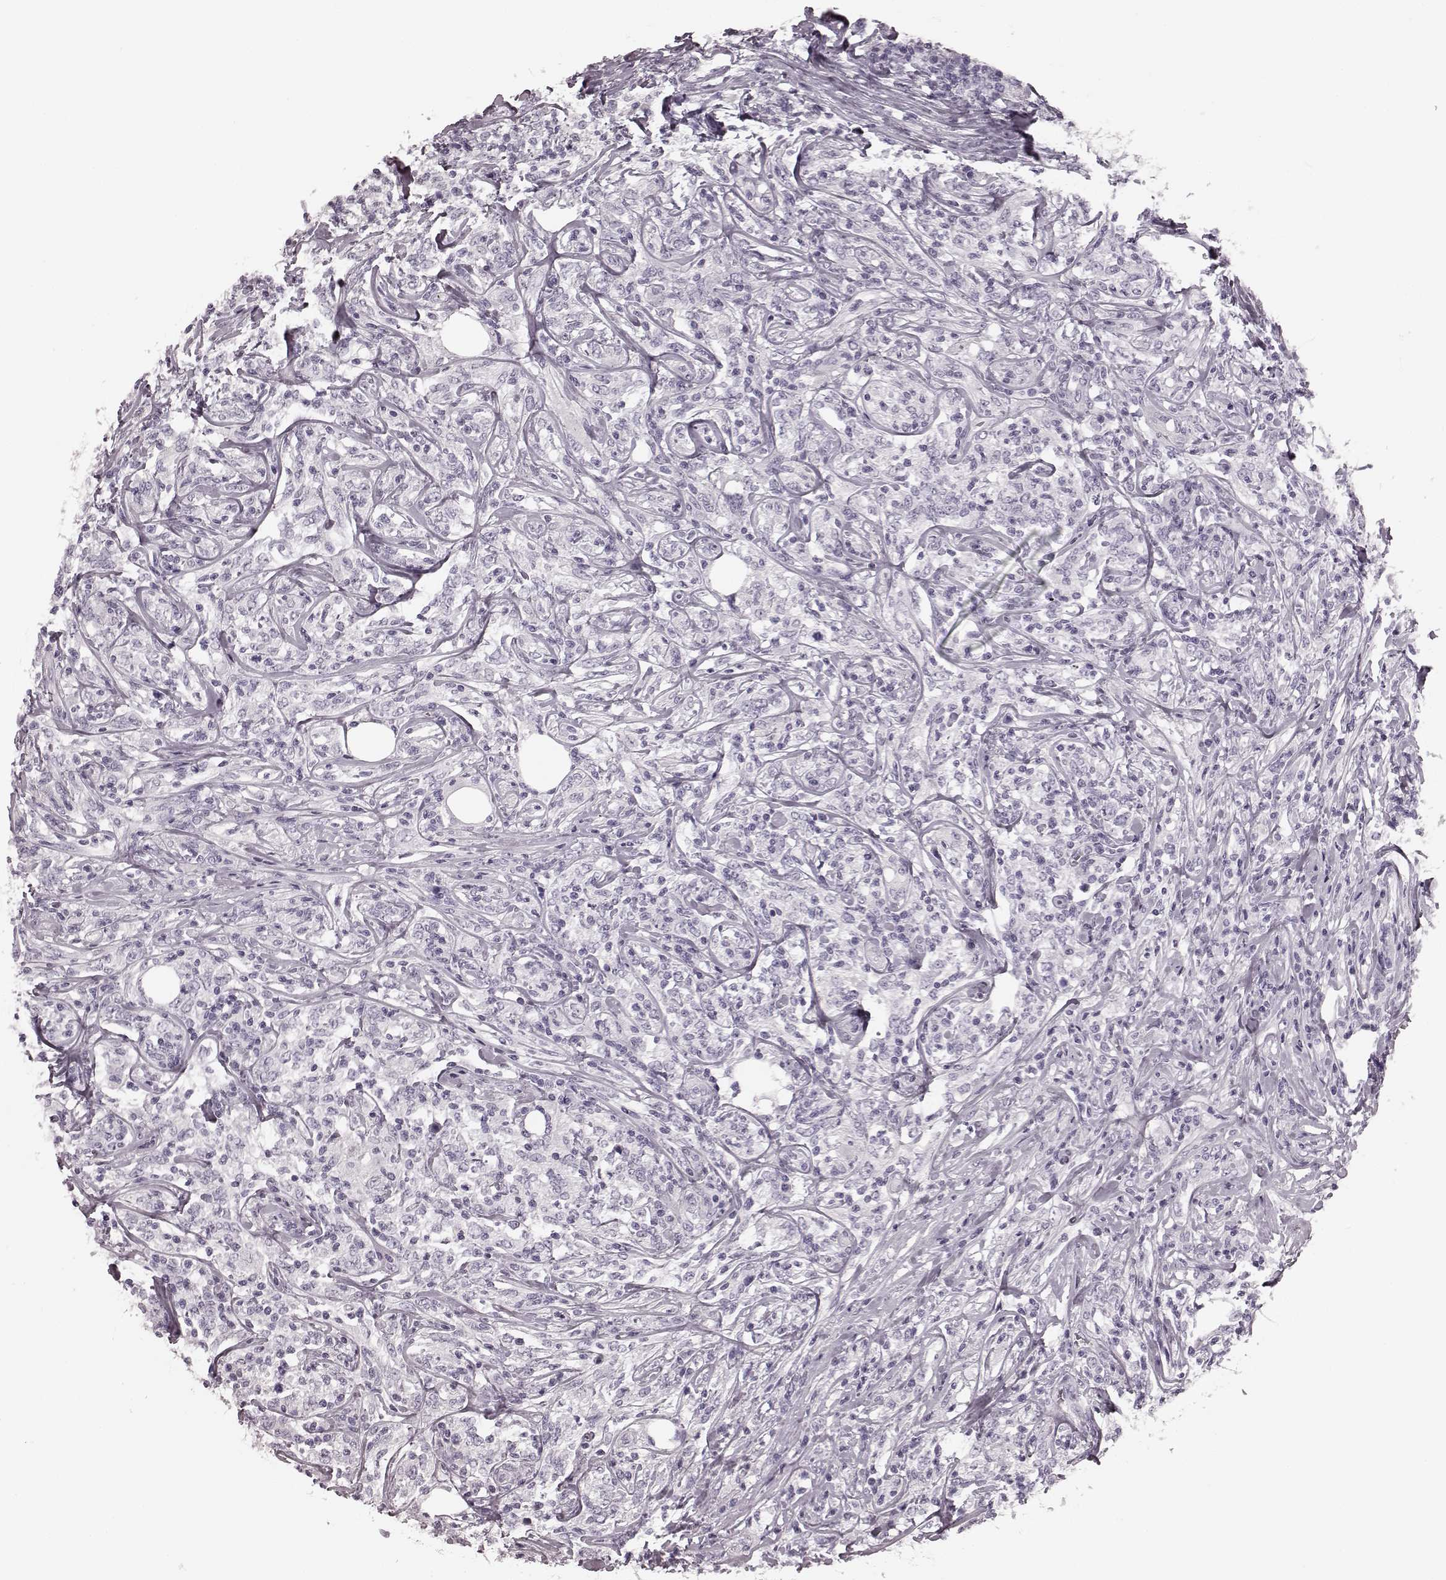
{"staining": {"intensity": "negative", "quantity": "none", "location": "none"}, "tissue": "lymphoma", "cell_type": "Tumor cells", "image_type": "cancer", "snomed": [{"axis": "morphology", "description": "Malignant lymphoma, non-Hodgkin's type, High grade"}, {"axis": "topography", "description": "Lymph node"}], "caption": "IHC of lymphoma exhibits no positivity in tumor cells.", "gene": "TRPM1", "patient": {"sex": "female", "age": 84}}